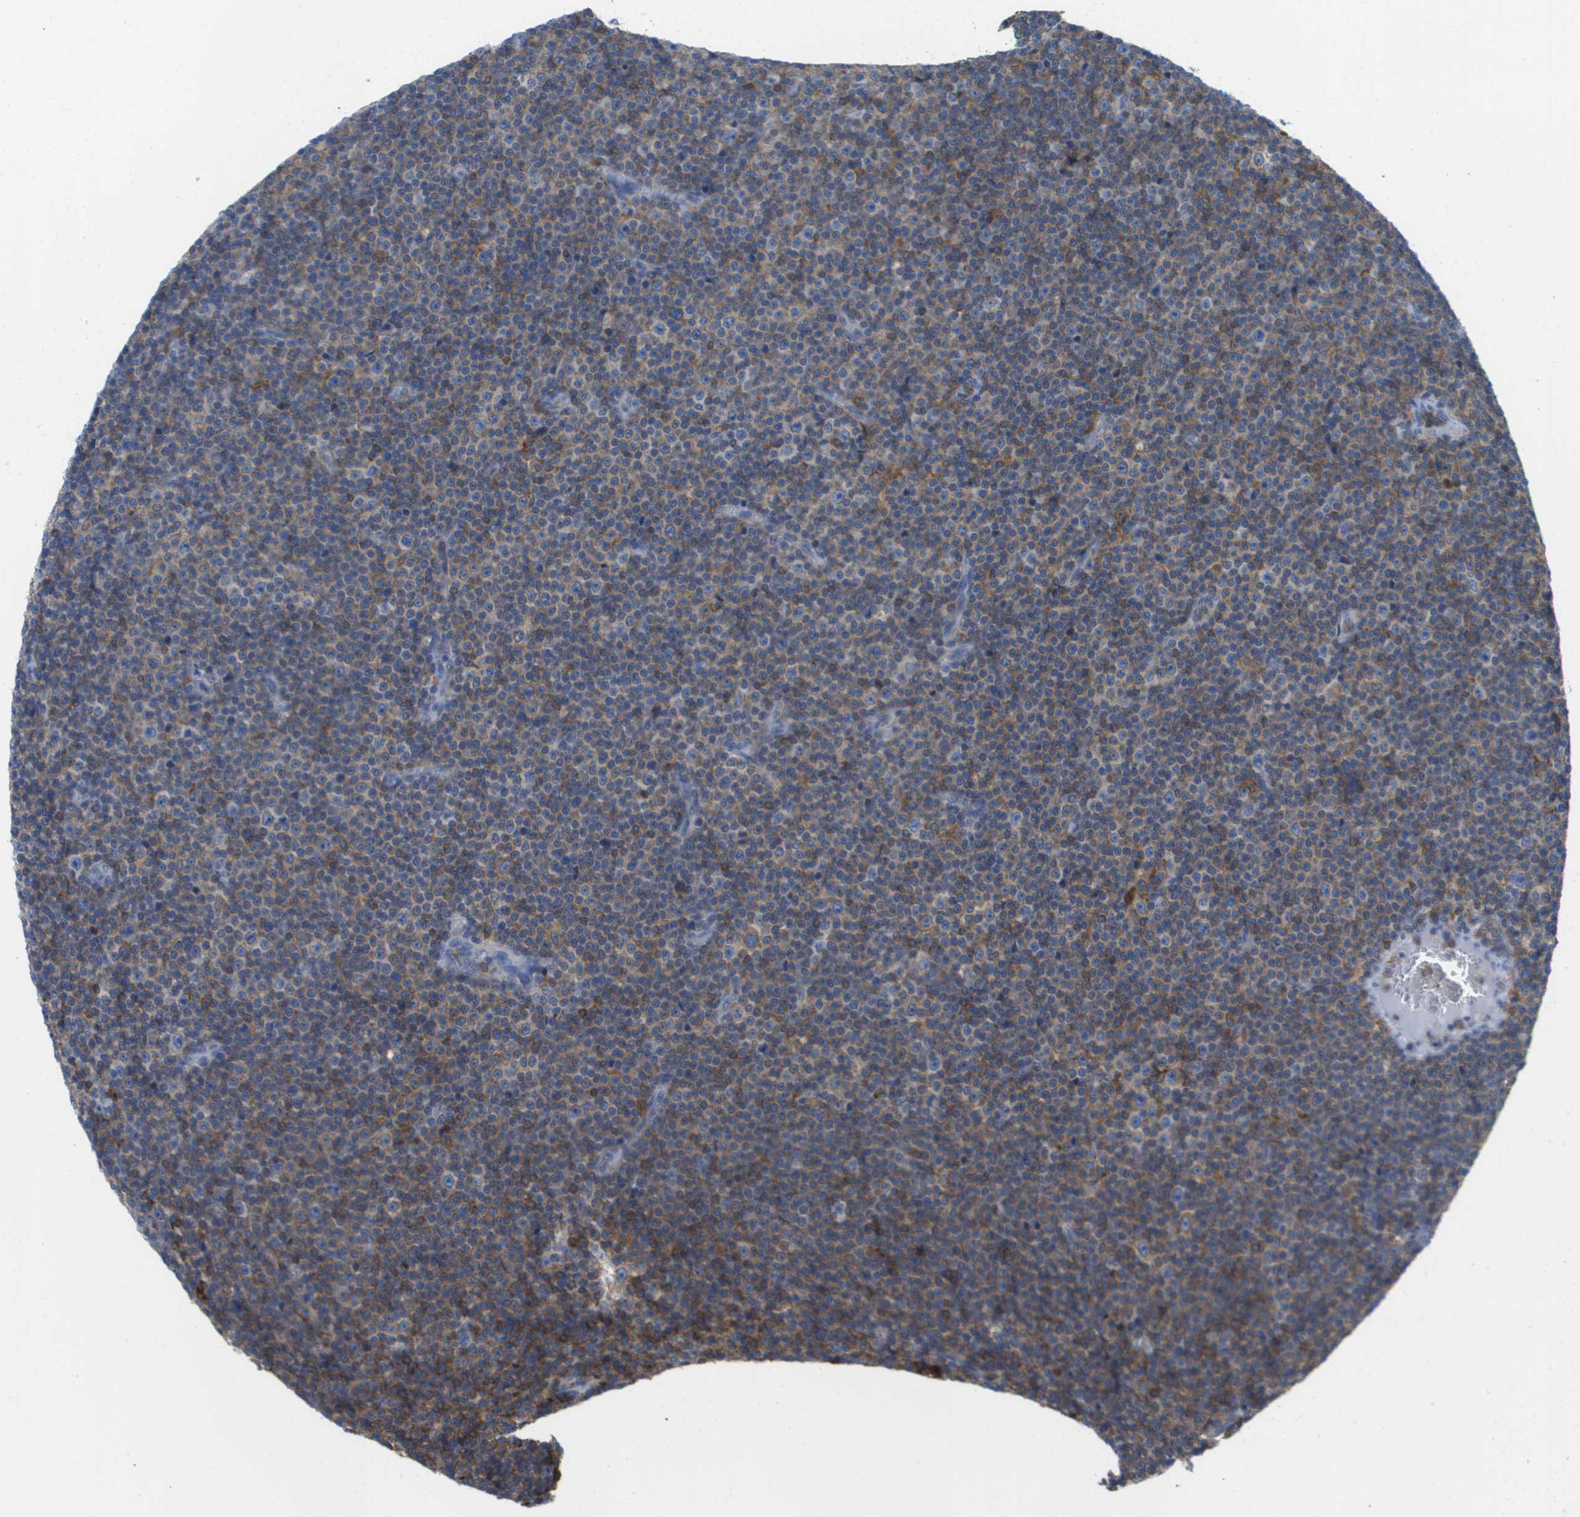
{"staining": {"intensity": "moderate", "quantity": "25%-75%", "location": "cytoplasmic/membranous"}, "tissue": "lymphoma", "cell_type": "Tumor cells", "image_type": "cancer", "snomed": [{"axis": "morphology", "description": "Malignant lymphoma, non-Hodgkin's type, Low grade"}, {"axis": "topography", "description": "Lymph node"}], "caption": "Immunohistochemistry (IHC) of lymphoma reveals medium levels of moderate cytoplasmic/membranous staining in approximately 25%-75% of tumor cells.", "gene": "PASK", "patient": {"sex": "female", "age": 67}}